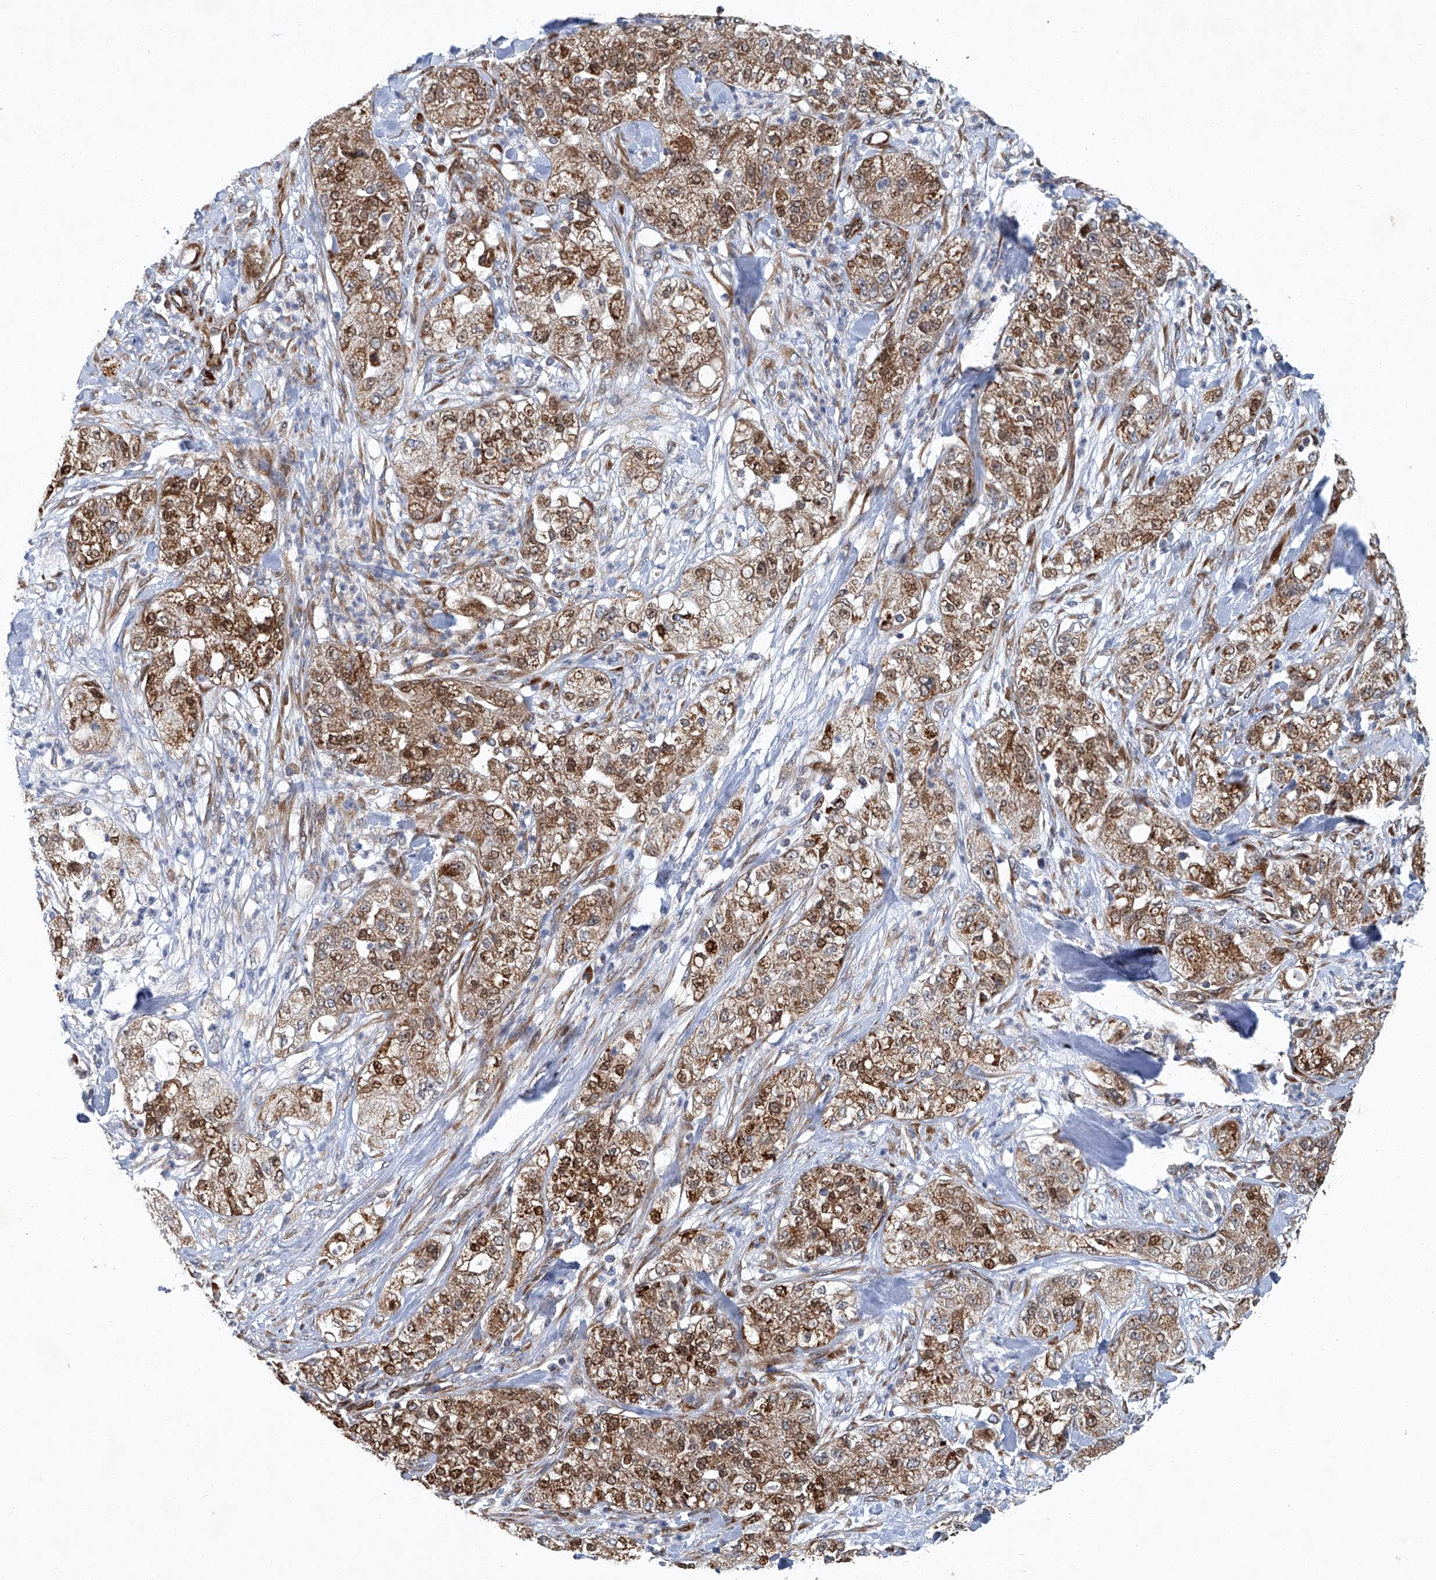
{"staining": {"intensity": "moderate", "quantity": ">75%", "location": "cytoplasmic/membranous,nuclear"}, "tissue": "pancreatic cancer", "cell_type": "Tumor cells", "image_type": "cancer", "snomed": [{"axis": "morphology", "description": "Adenocarcinoma, NOS"}, {"axis": "topography", "description": "Pancreas"}], "caption": "Pancreatic adenocarcinoma stained with a protein marker reveals moderate staining in tumor cells.", "gene": "GPR132", "patient": {"sex": "female", "age": 78}}